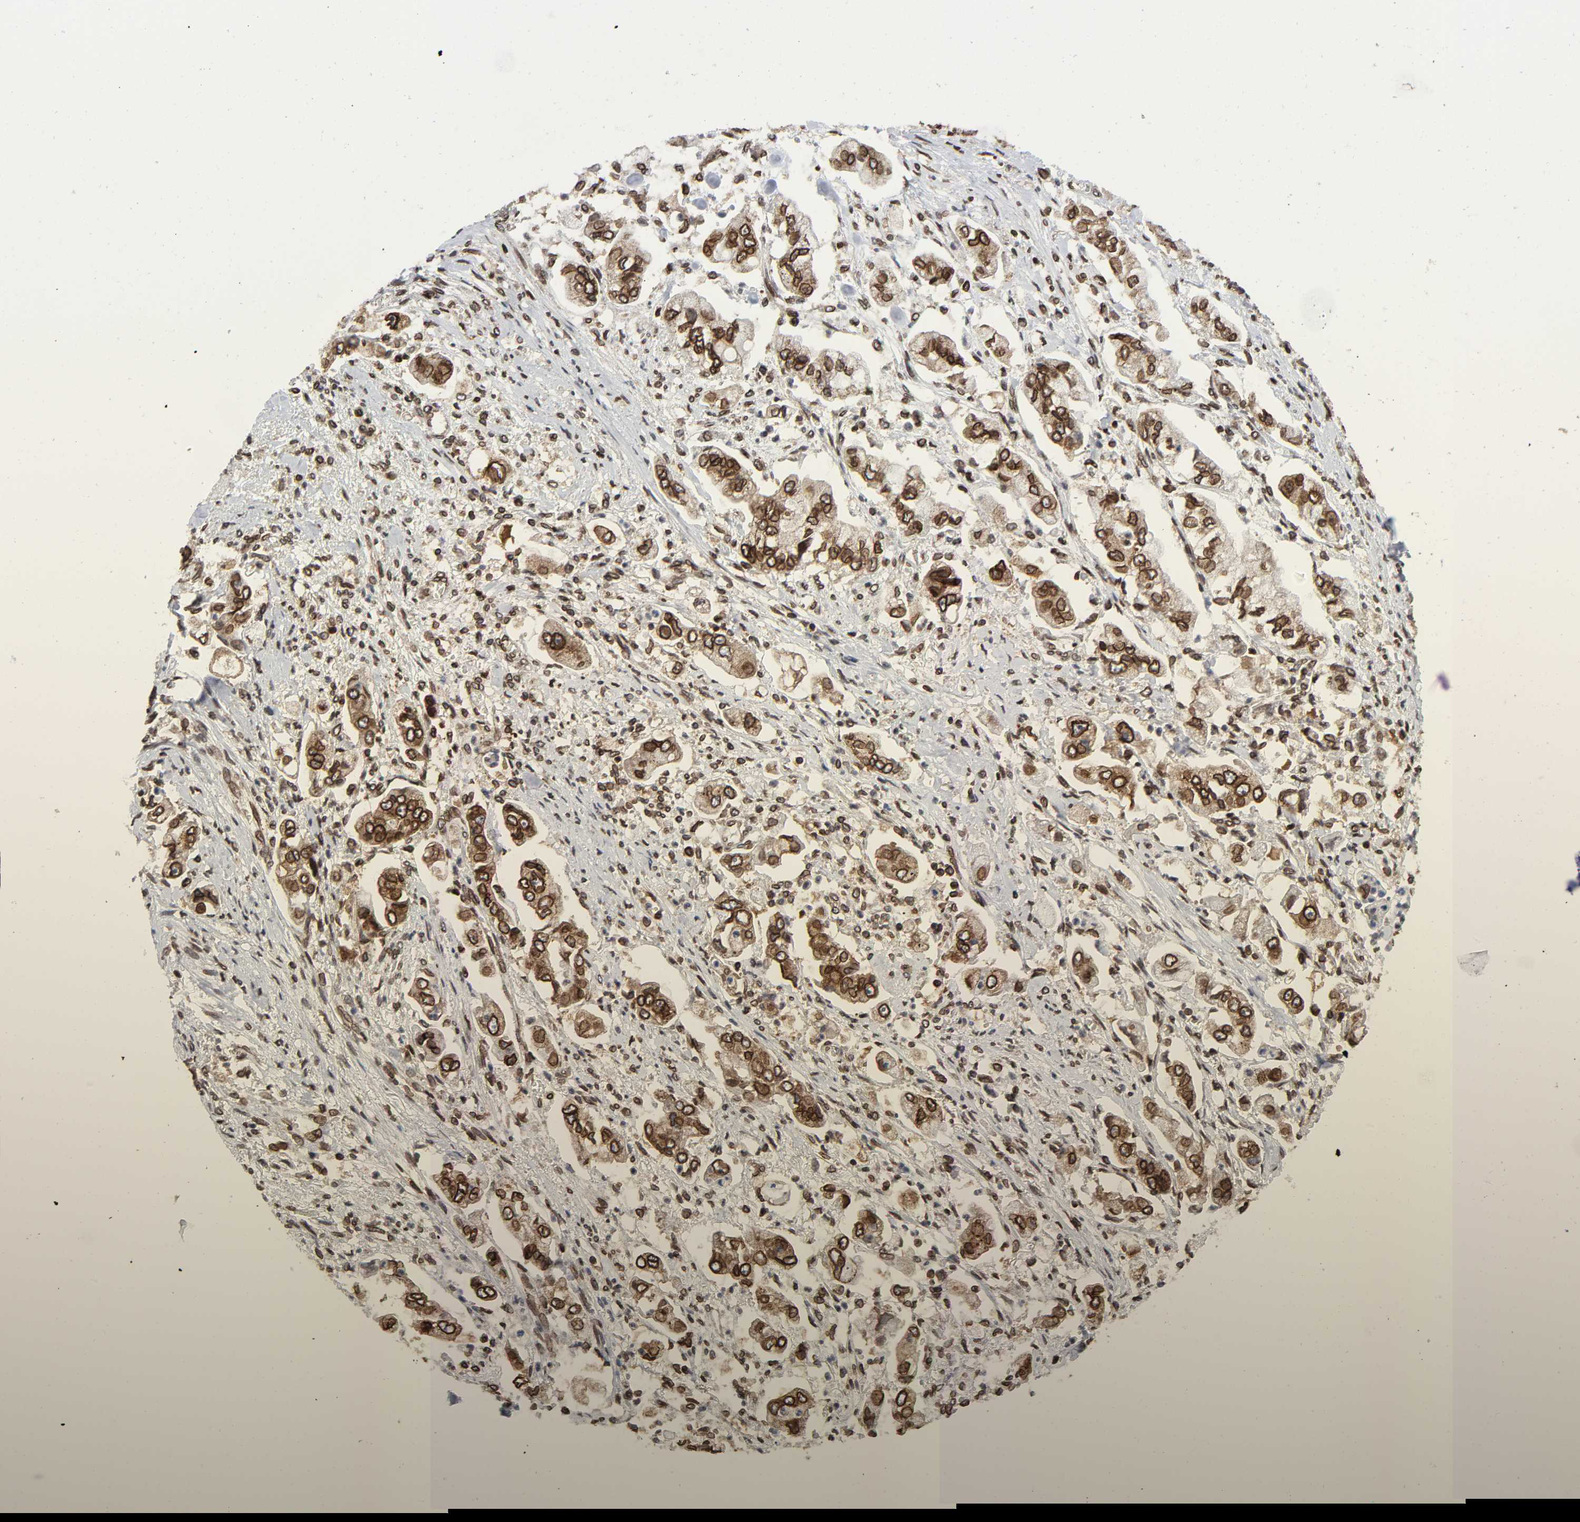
{"staining": {"intensity": "strong", "quantity": ">75%", "location": "cytoplasmic/membranous,nuclear"}, "tissue": "stomach cancer", "cell_type": "Tumor cells", "image_type": "cancer", "snomed": [{"axis": "morphology", "description": "Adenocarcinoma, NOS"}, {"axis": "topography", "description": "Stomach"}], "caption": "Brown immunohistochemical staining in adenocarcinoma (stomach) exhibits strong cytoplasmic/membranous and nuclear expression in approximately >75% of tumor cells.", "gene": "RANGAP1", "patient": {"sex": "male", "age": 62}}